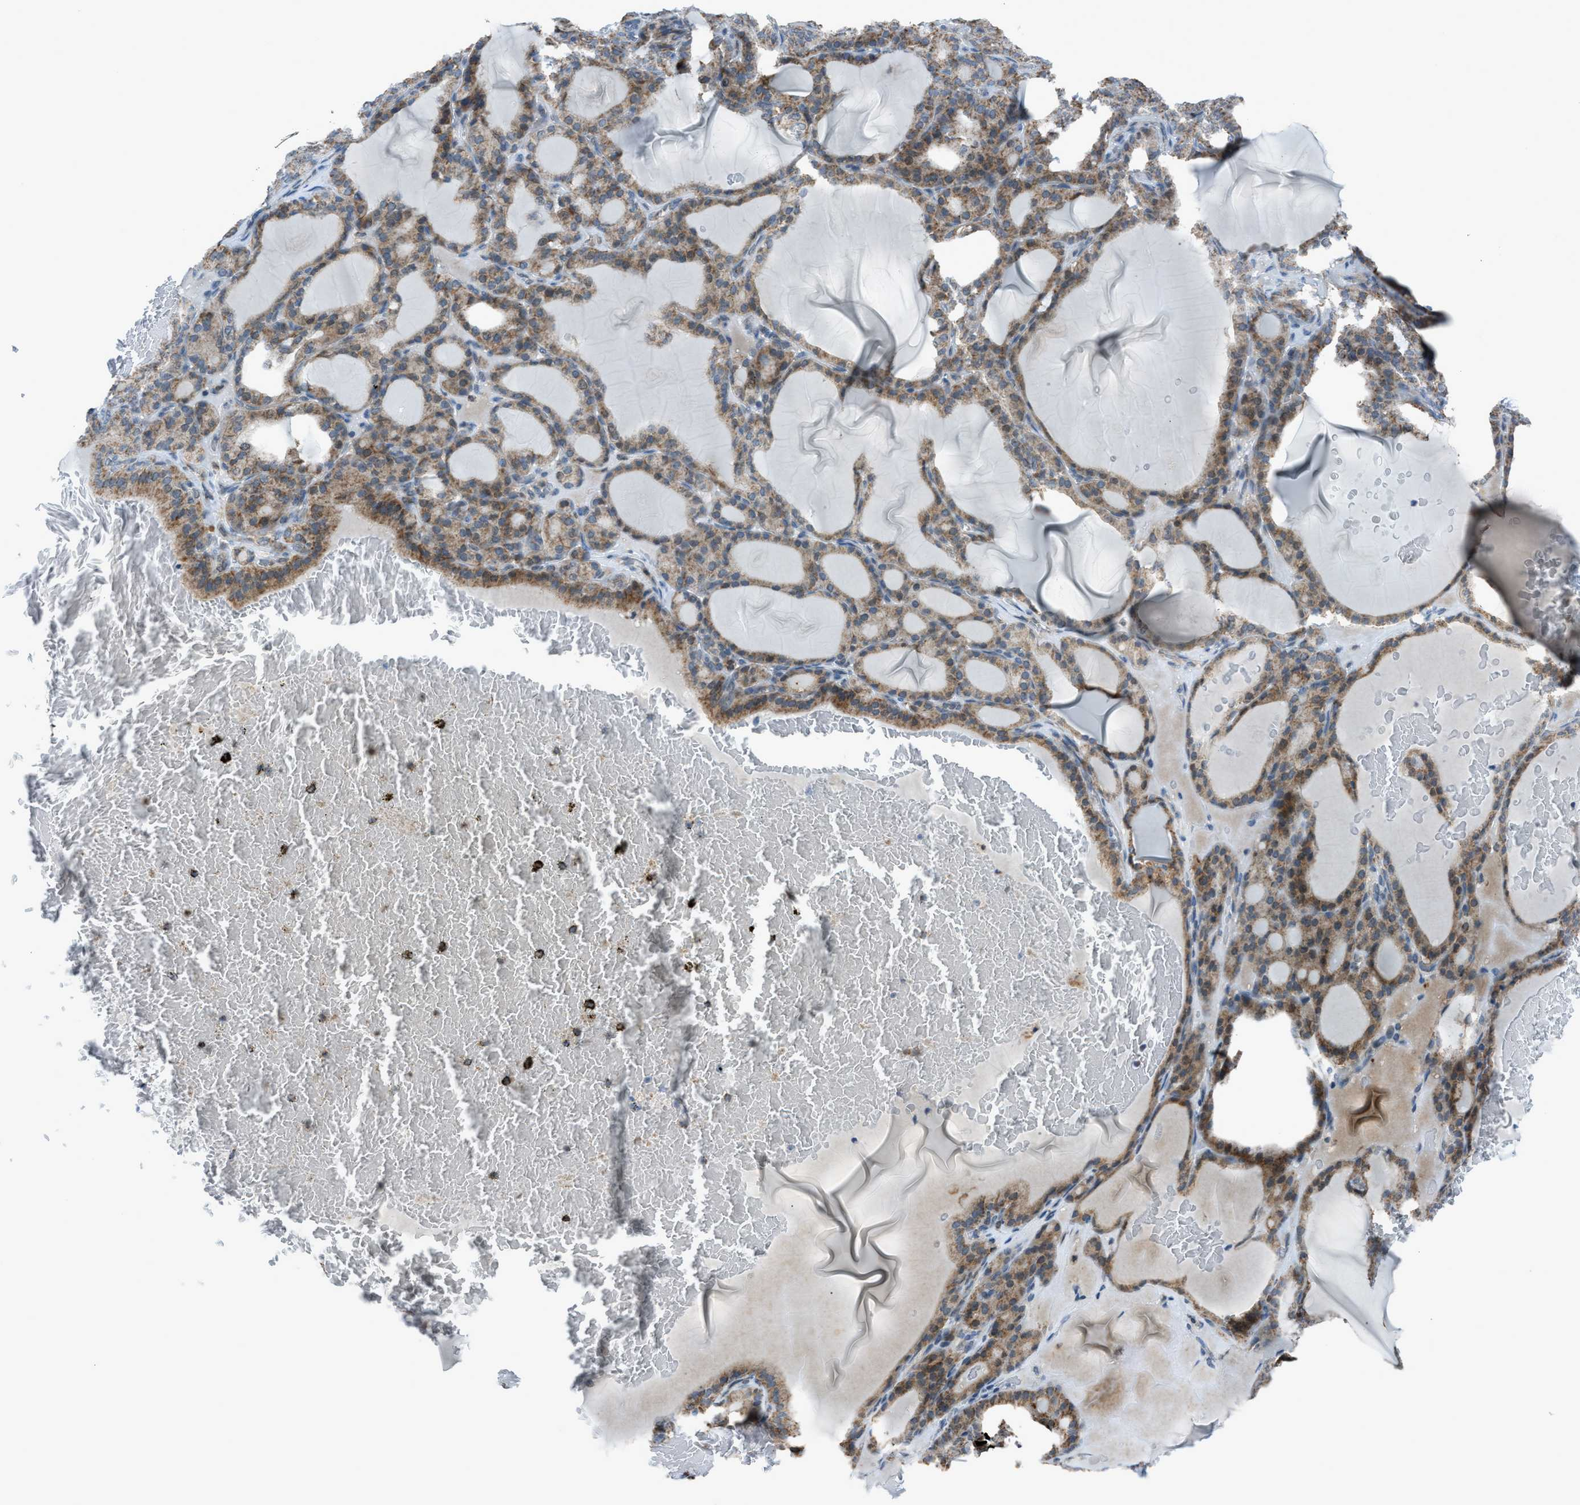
{"staining": {"intensity": "moderate", "quantity": ">75%", "location": "cytoplasmic/membranous"}, "tissue": "thyroid gland", "cell_type": "Glandular cells", "image_type": "normal", "snomed": [{"axis": "morphology", "description": "Normal tissue, NOS"}, {"axis": "topography", "description": "Thyroid gland"}], "caption": "High-power microscopy captured an IHC micrograph of unremarkable thyroid gland, revealing moderate cytoplasmic/membranous positivity in approximately >75% of glandular cells. The staining was performed using DAB (3,3'-diaminobenzidine) to visualize the protein expression in brown, while the nuclei were stained in blue with hematoxylin (Magnification: 20x).", "gene": "SRM", "patient": {"sex": "female", "age": 28}}